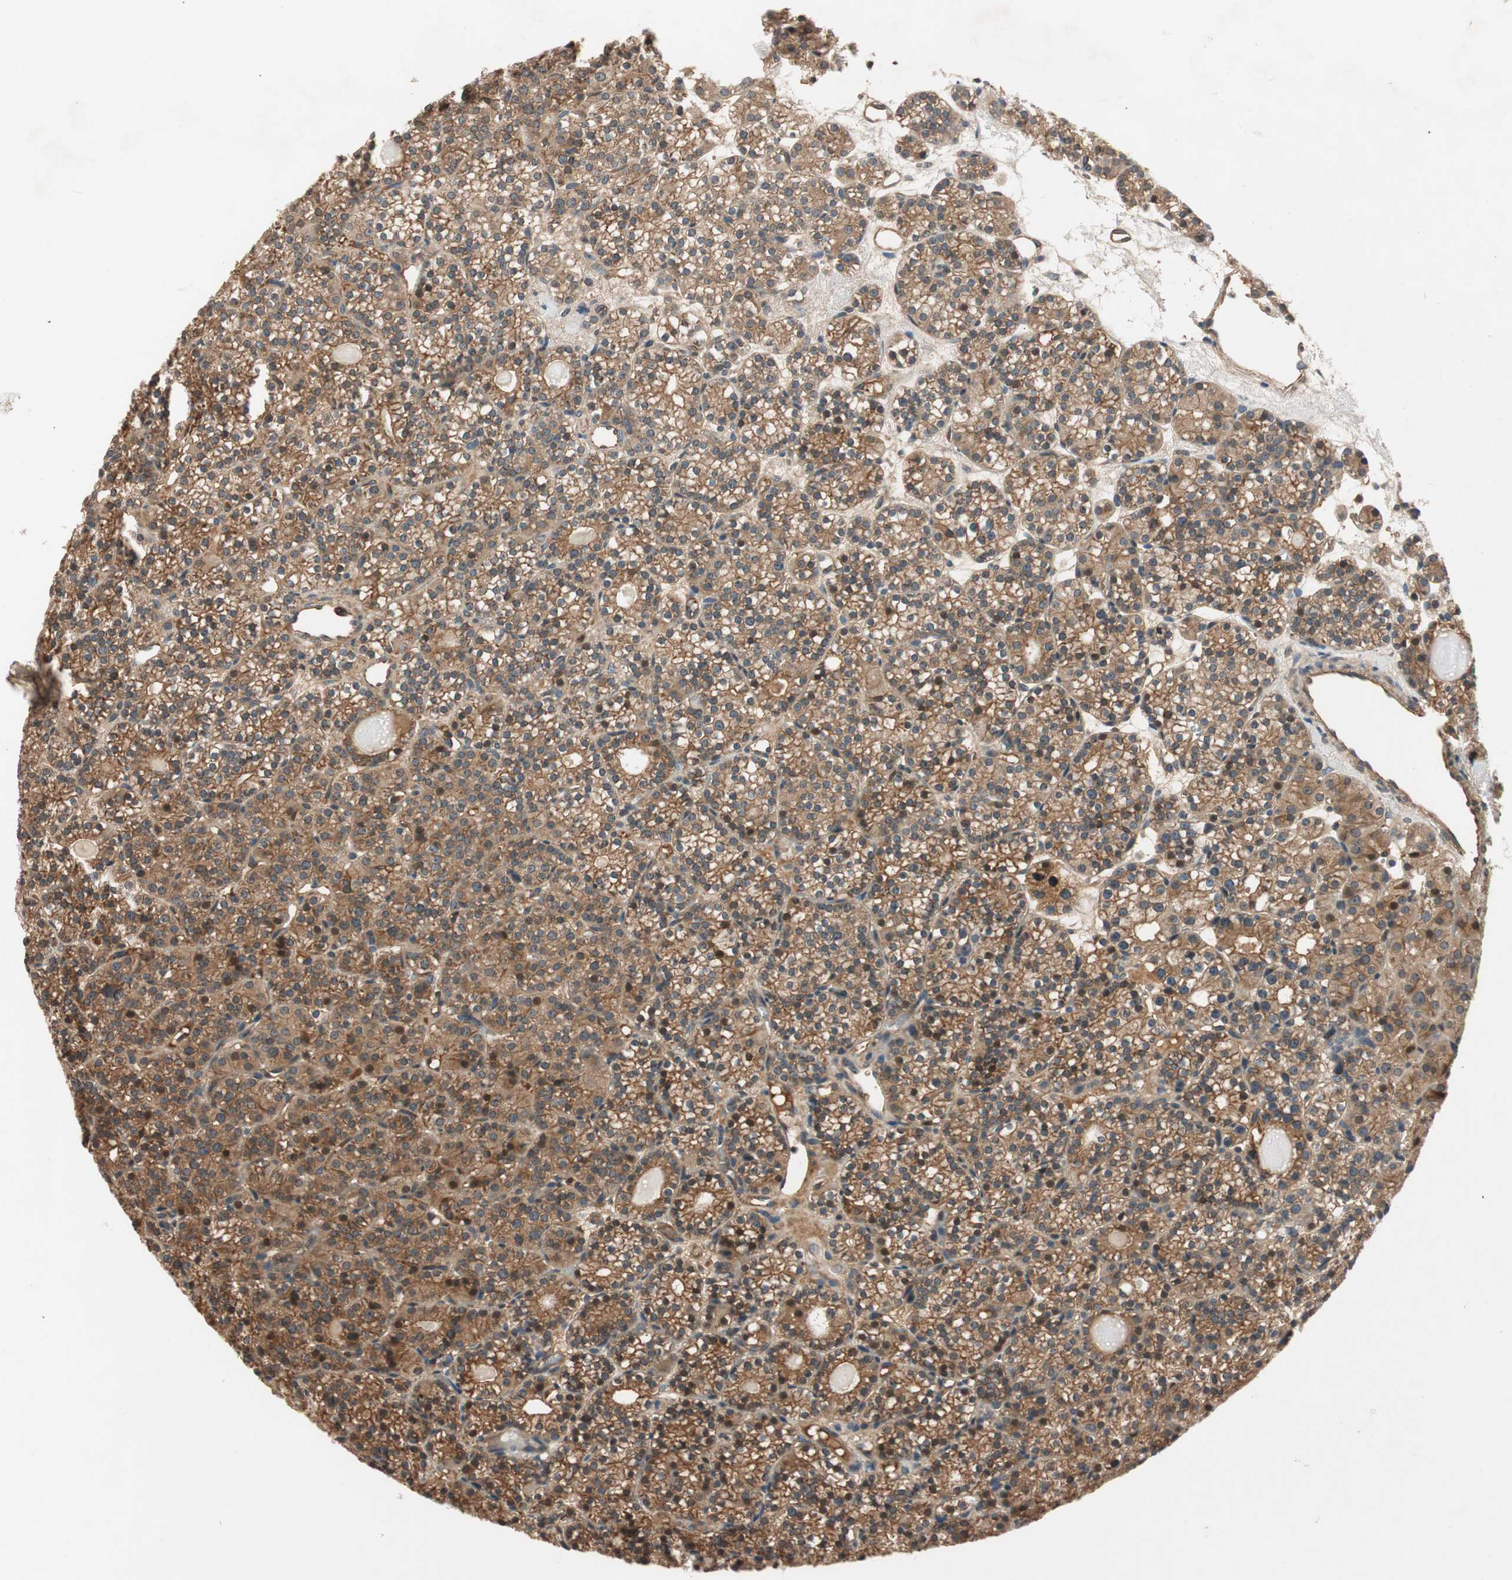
{"staining": {"intensity": "moderate", "quantity": ">75%", "location": "cytoplasmic/membranous"}, "tissue": "parathyroid gland", "cell_type": "Glandular cells", "image_type": "normal", "snomed": [{"axis": "morphology", "description": "Normal tissue, NOS"}, {"axis": "topography", "description": "Parathyroid gland"}], "caption": "The immunohistochemical stain shows moderate cytoplasmic/membranous staining in glandular cells of benign parathyroid gland. The staining is performed using DAB (3,3'-diaminobenzidine) brown chromogen to label protein expression. The nuclei are counter-stained blue using hematoxylin.", "gene": "GCLM", "patient": {"sex": "female", "age": 64}}